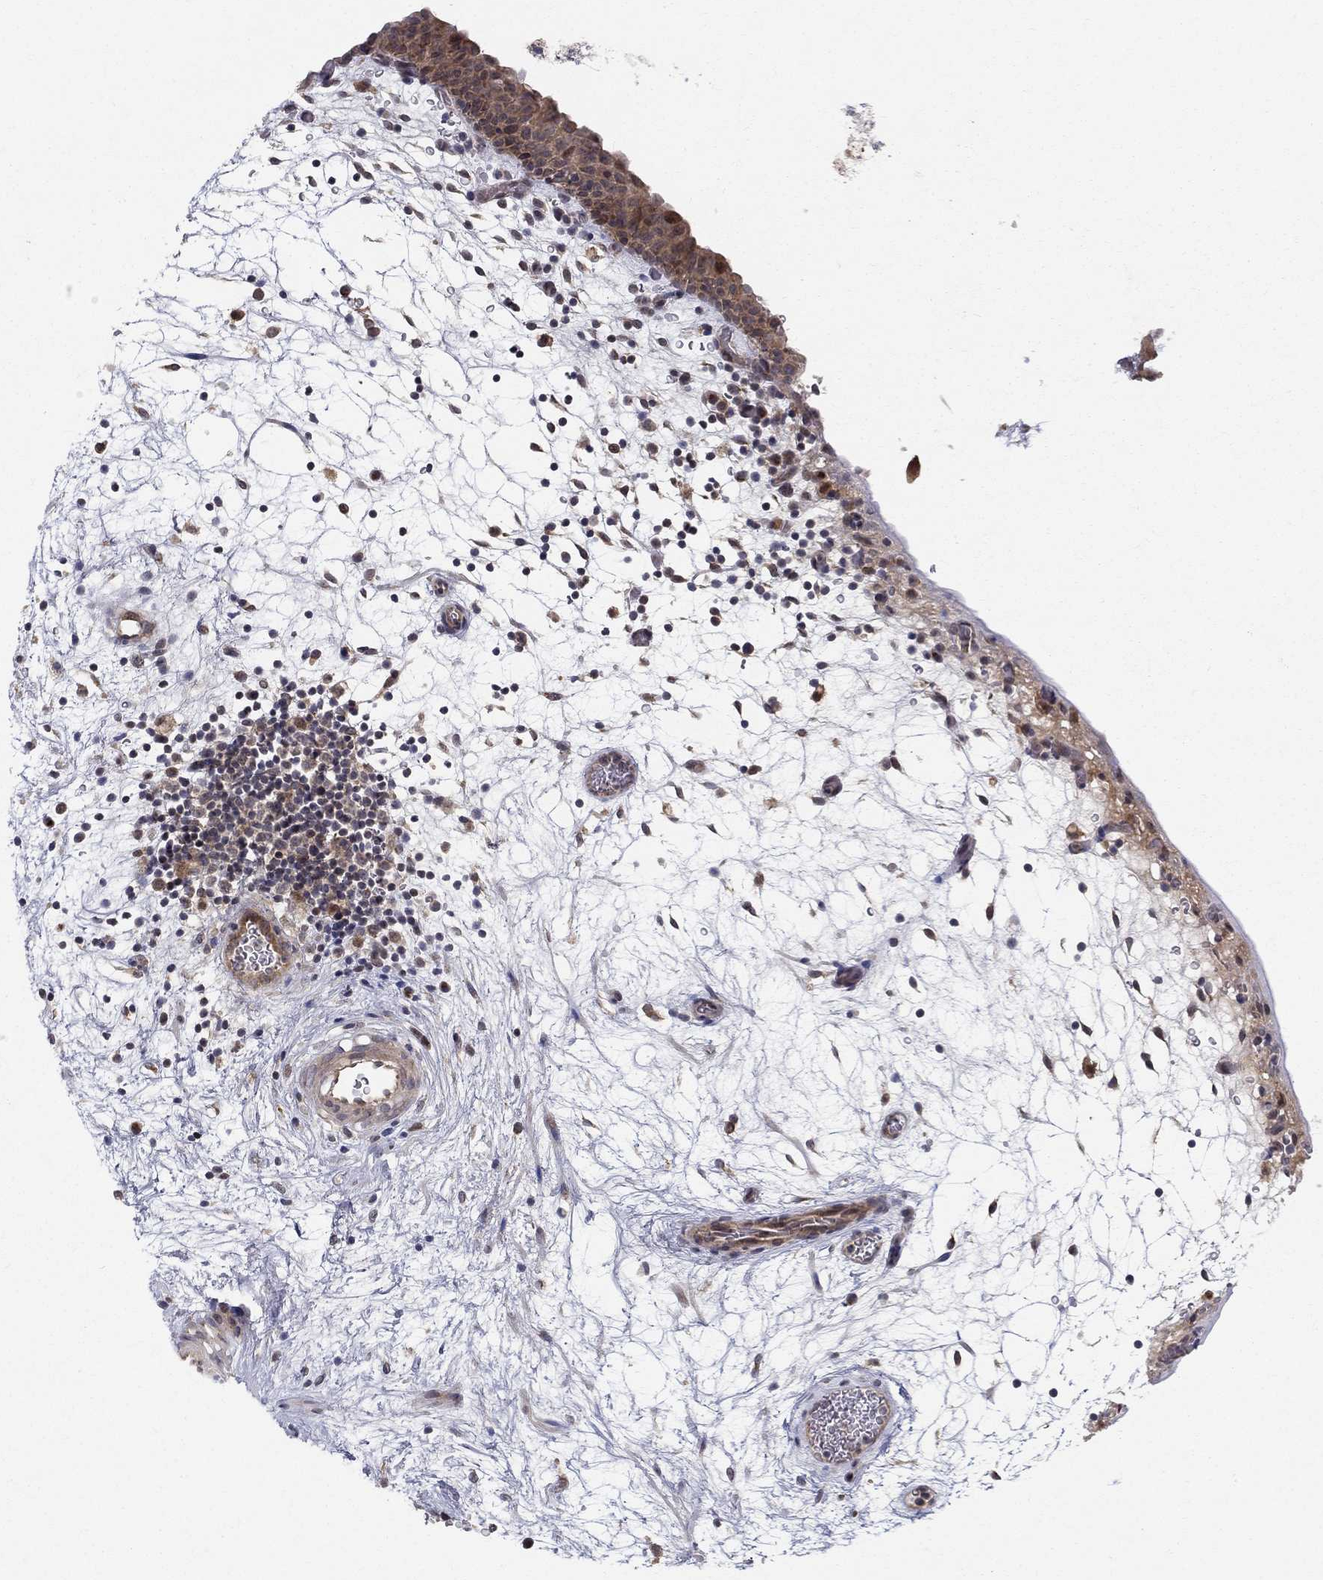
{"staining": {"intensity": "weak", "quantity": "25%-75%", "location": "cytoplasmic/membranous"}, "tissue": "urinary bladder", "cell_type": "Urothelial cells", "image_type": "normal", "snomed": [{"axis": "morphology", "description": "Normal tissue, NOS"}, {"axis": "topography", "description": "Urinary bladder"}], "caption": "A low amount of weak cytoplasmic/membranous staining is identified in approximately 25%-75% of urothelial cells in unremarkable urinary bladder.", "gene": "WDR19", "patient": {"sex": "male", "age": 37}}